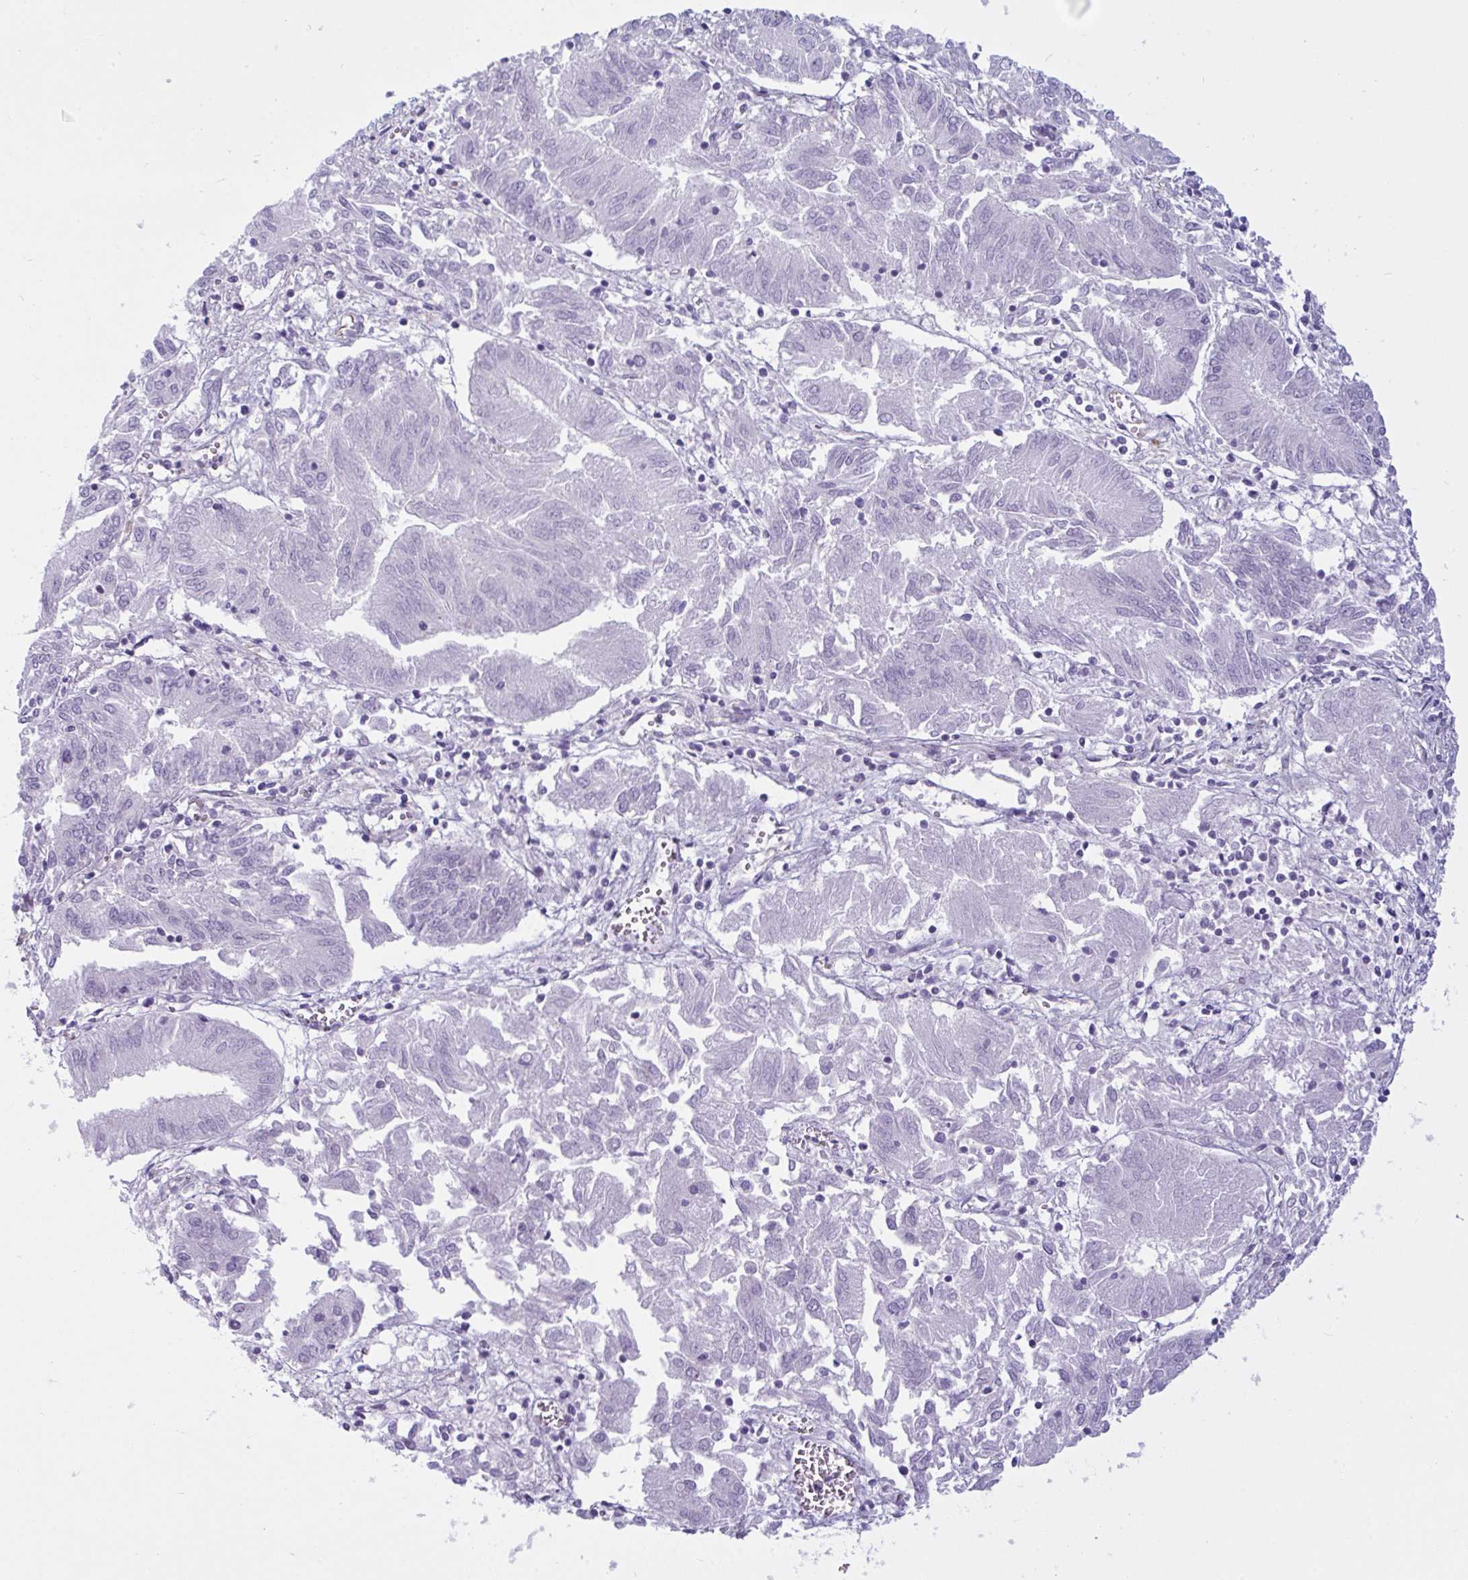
{"staining": {"intensity": "negative", "quantity": "none", "location": "none"}, "tissue": "endometrial cancer", "cell_type": "Tumor cells", "image_type": "cancer", "snomed": [{"axis": "morphology", "description": "Adenocarcinoma, NOS"}, {"axis": "topography", "description": "Endometrium"}], "caption": "Protein analysis of endometrial cancer exhibits no significant positivity in tumor cells.", "gene": "PRRT4", "patient": {"sex": "female", "age": 54}}